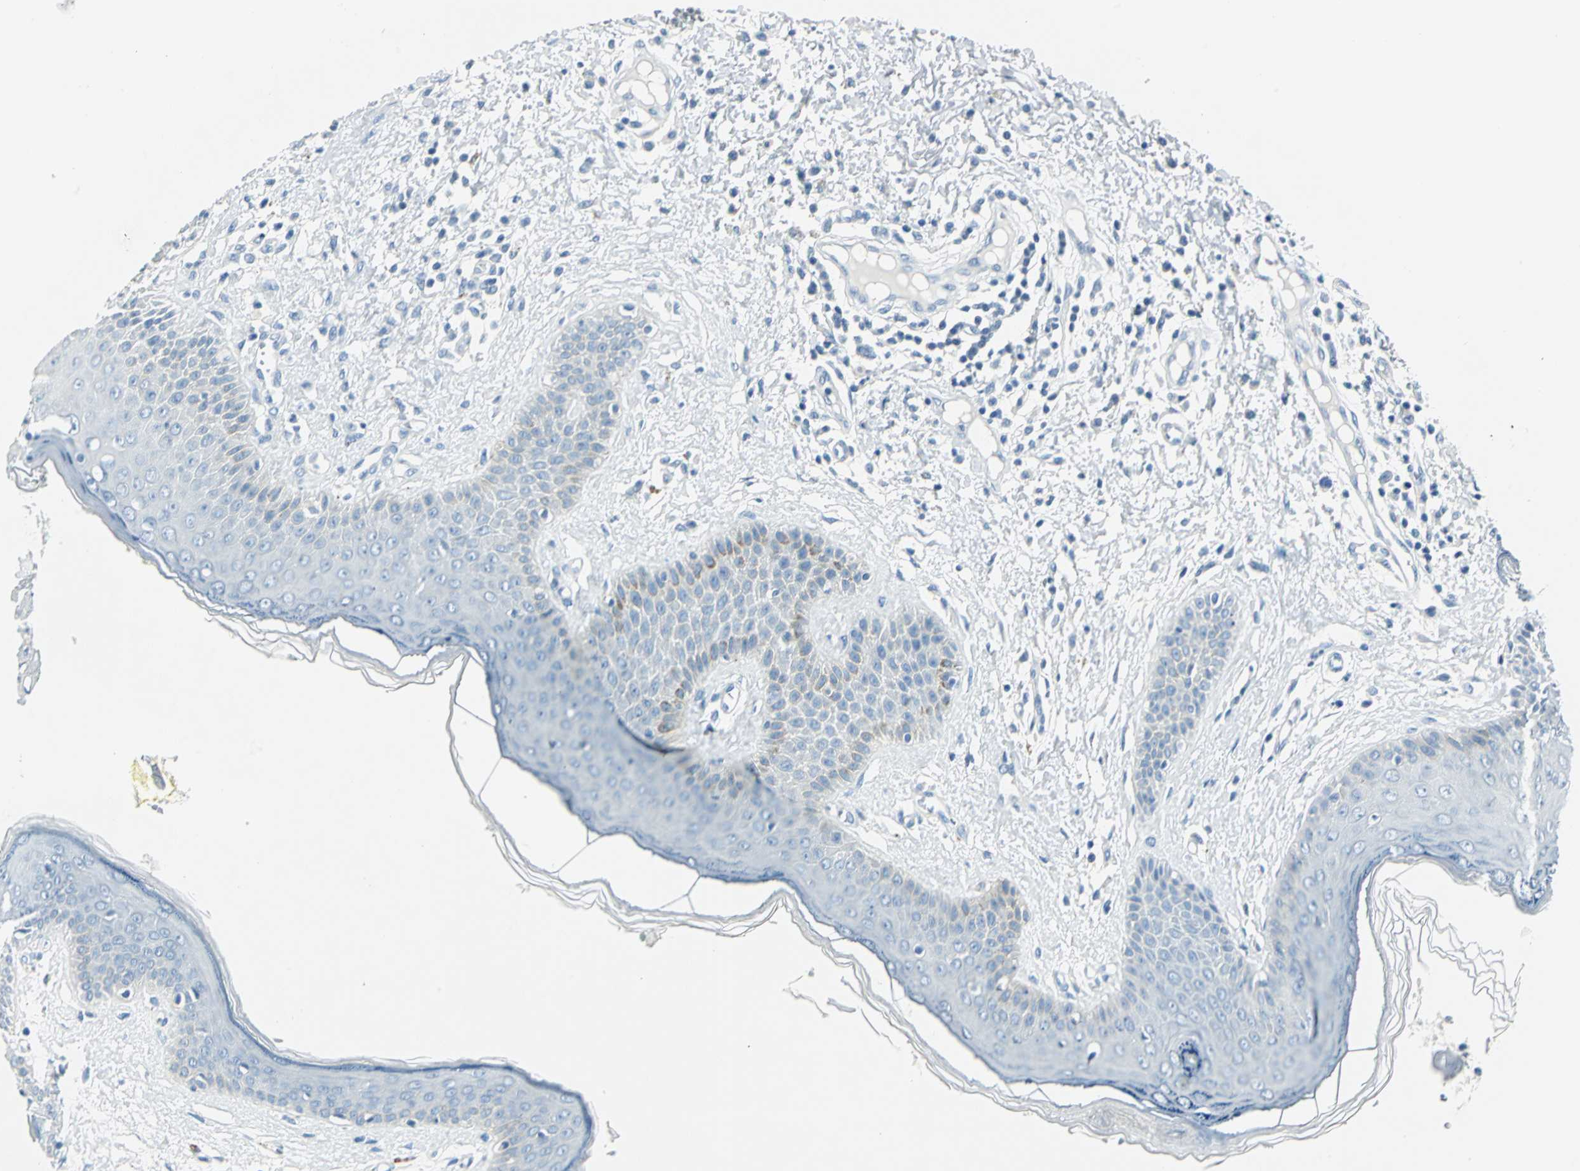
{"staining": {"intensity": "negative", "quantity": "none", "location": "none"}, "tissue": "skin cancer", "cell_type": "Tumor cells", "image_type": "cancer", "snomed": [{"axis": "morphology", "description": "Basal cell carcinoma"}, {"axis": "topography", "description": "Skin"}], "caption": "High power microscopy image of an immunohistochemistry (IHC) histopathology image of skin basal cell carcinoma, revealing no significant staining in tumor cells.", "gene": "UCHL1", "patient": {"sex": "female", "age": 64}}